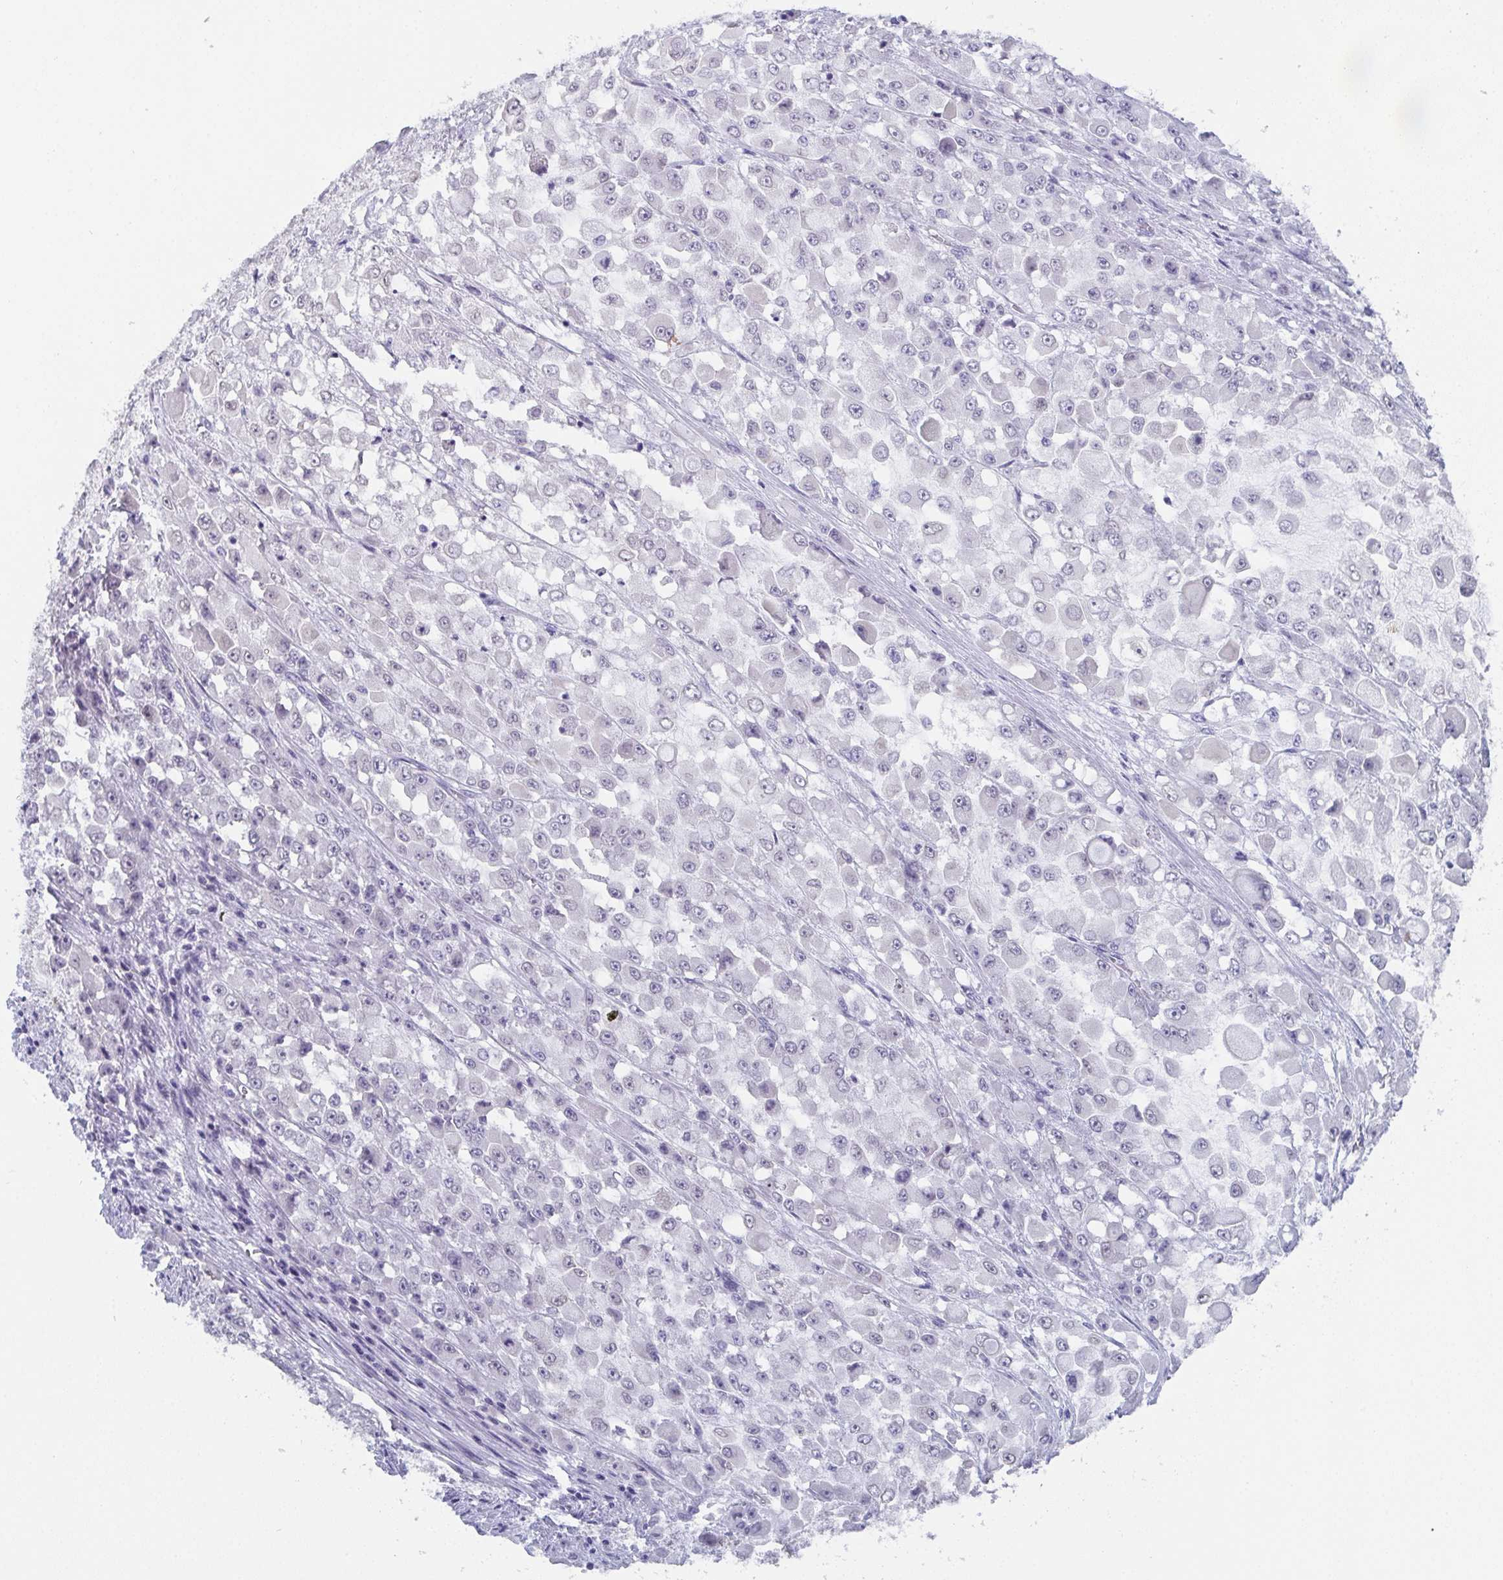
{"staining": {"intensity": "negative", "quantity": "none", "location": "none"}, "tissue": "stomach cancer", "cell_type": "Tumor cells", "image_type": "cancer", "snomed": [{"axis": "morphology", "description": "Adenocarcinoma, NOS"}, {"axis": "topography", "description": "Stomach"}], "caption": "Immunohistochemistry histopathology image of neoplastic tissue: stomach cancer (adenocarcinoma) stained with DAB demonstrates no significant protein positivity in tumor cells.", "gene": "DYDC2", "patient": {"sex": "female", "age": 76}}